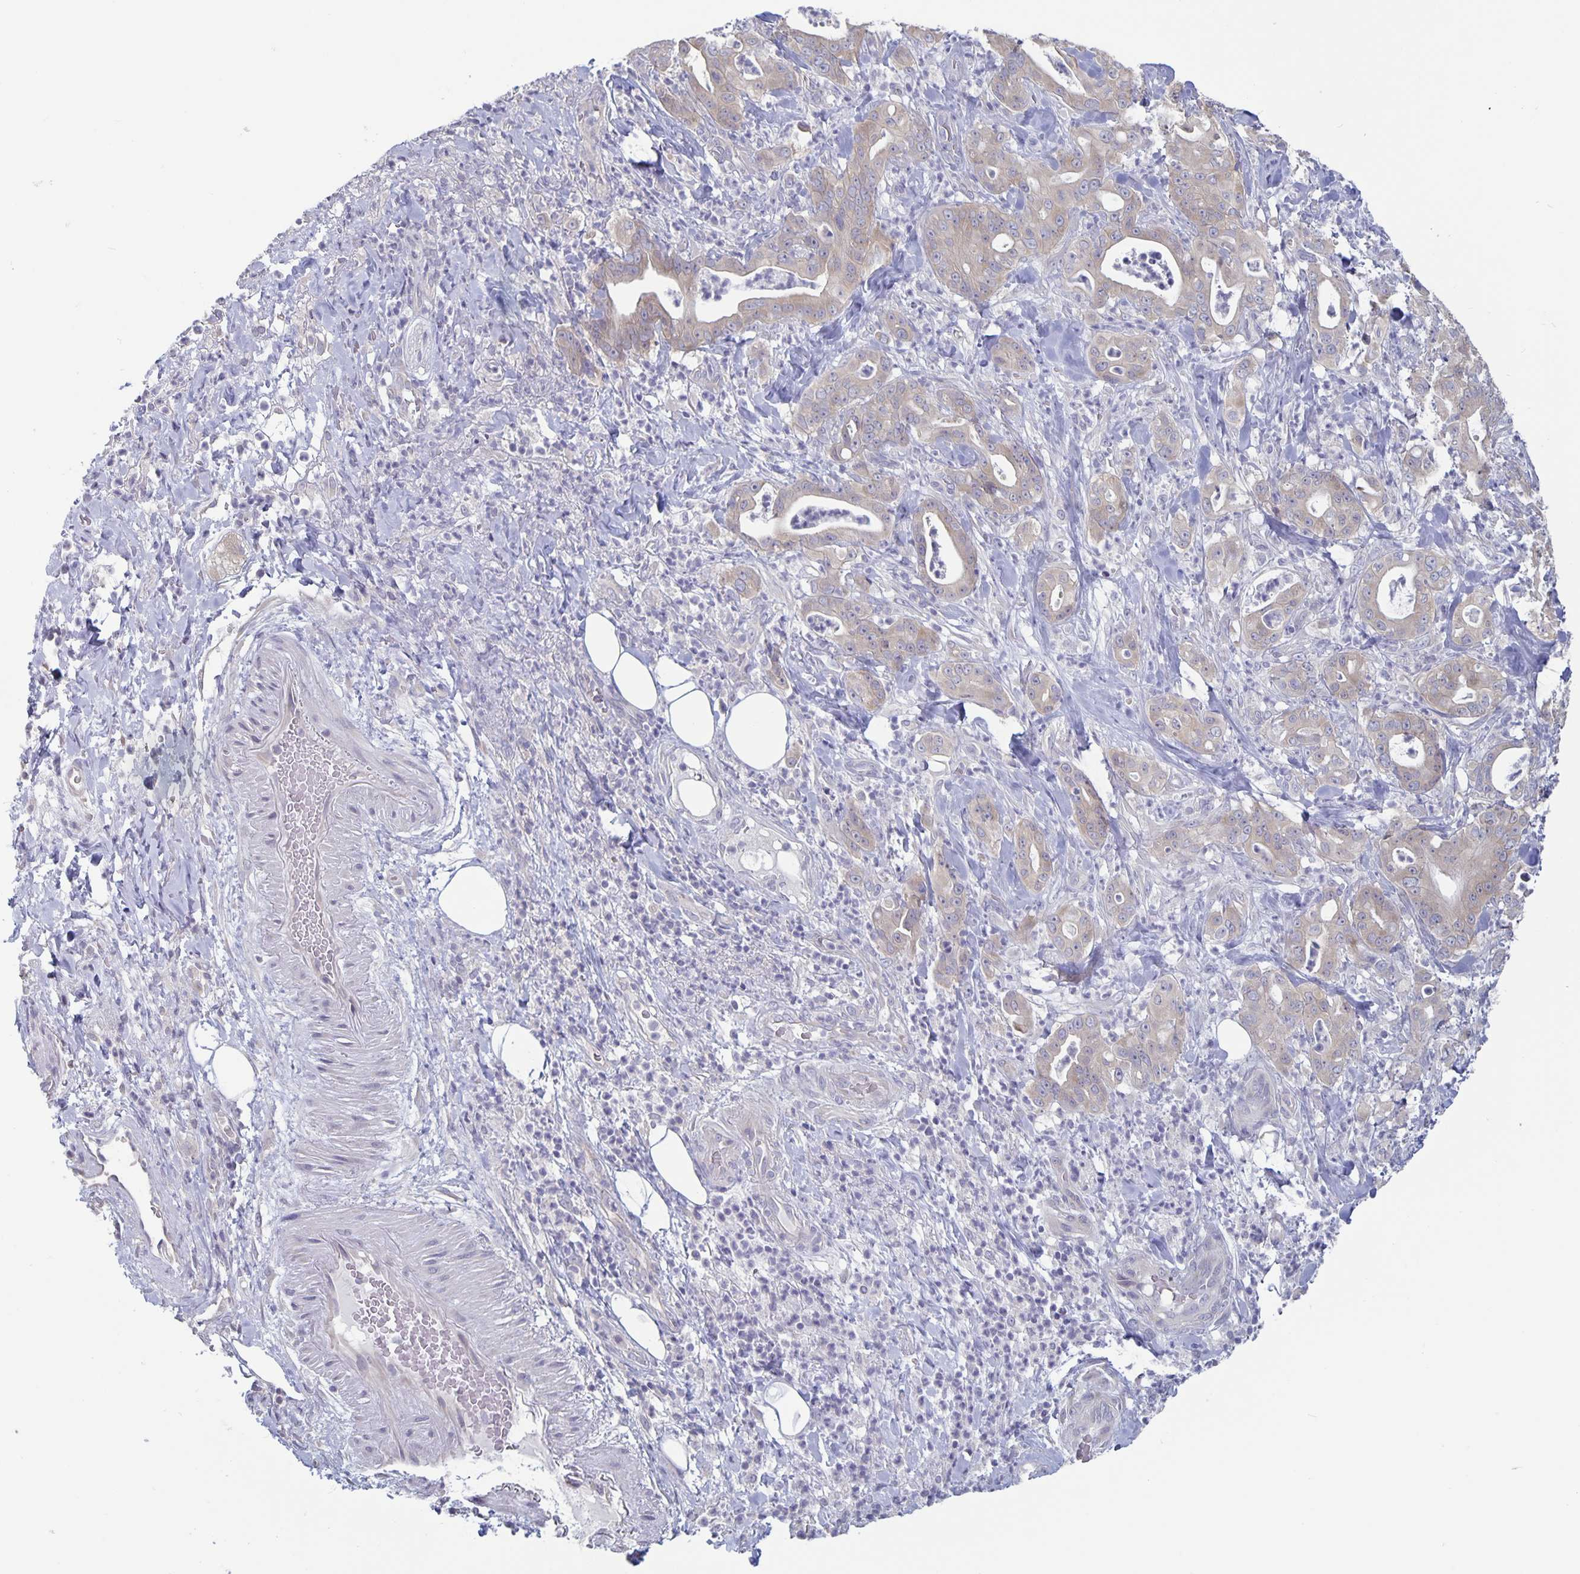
{"staining": {"intensity": "weak", "quantity": ">75%", "location": "cytoplasmic/membranous"}, "tissue": "pancreatic cancer", "cell_type": "Tumor cells", "image_type": "cancer", "snomed": [{"axis": "morphology", "description": "Adenocarcinoma, NOS"}, {"axis": "topography", "description": "Pancreas"}], "caption": "Protein staining shows weak cytoplasmic/membranous positivity in about >75% of tumor cells in pancreatic adenocarcinoma.", "gene": "PLCB3", "patient": {"sex": "male", "age": 71}}